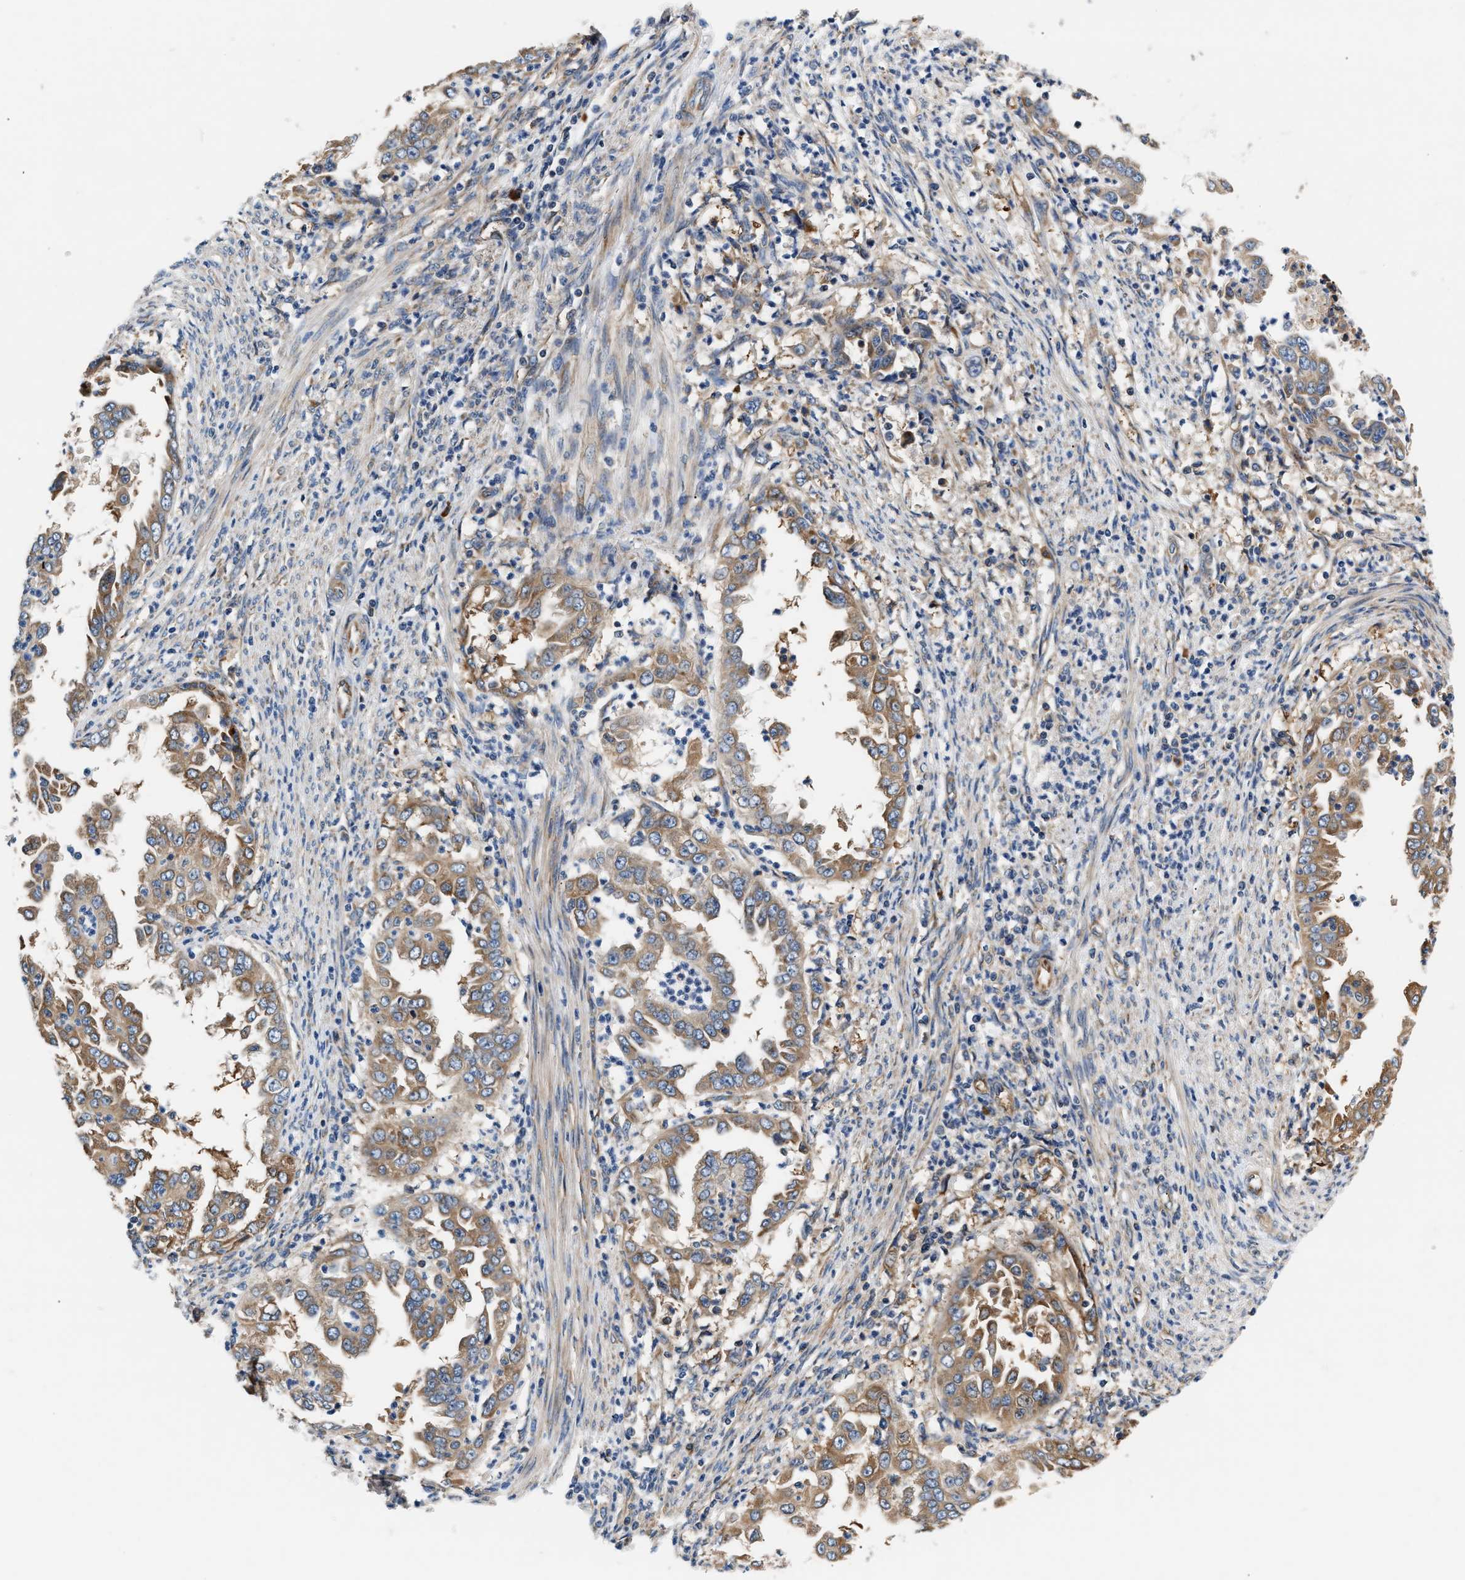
{"staining": {"intensity": "moderate", "quantity": ">75%", "location": "cytoplasmic/membranous"}, "tissue": "endometrial cancer", "cell_type": "Tumor cells", "image_type": "cancer", "snomed": [{"axis": "morphology", "description": "Adenocarcinoma, NOS"}, {"axis": "topography", "description": "Endometrium"}], "caption": "Tumor cells demonstrate medium levels of moderate cytoplasmic/membranous positivity in approximately >75% of cells in human endometrial cancer (adenocarcinoma).", "gene": "IFT74", "patient": {"sex": "female", "age": 85}}